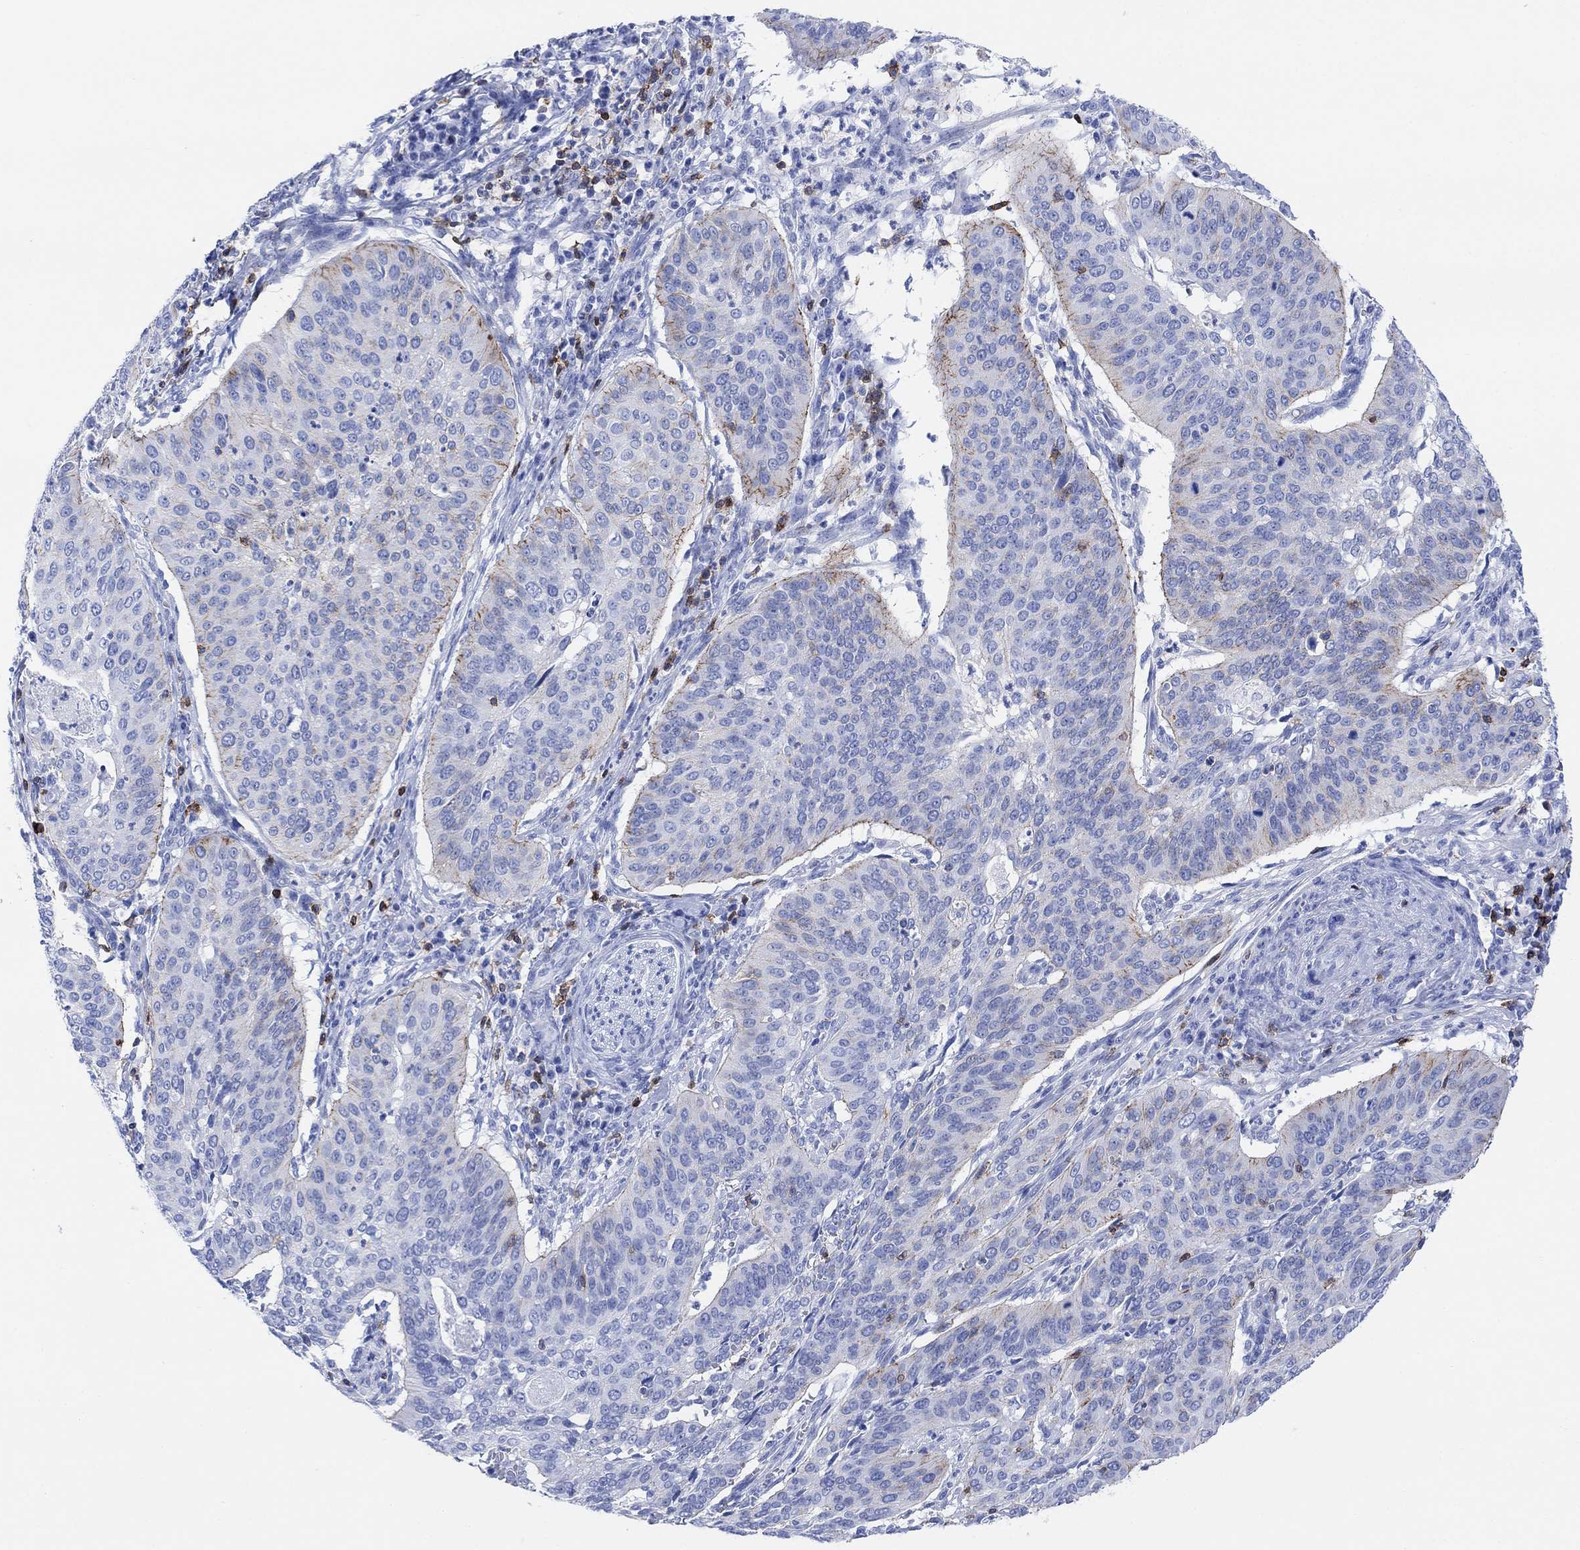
{"staining": {"intensity": "moderate", "quantity": "<25%", "location": "cytoplasmic/membranous"}, "tissue": "cervical cancer", "cell_type": "Tumor cells", "image_type": "cancer", "snomed": [{"axis": "morphology", "description": "Normal tissue, NOS"}, {"axis": "morphology", "description": "Squamous cell carcinoma, NOS"}, {"axis": "topography", "description": "Cervix"}], "caption": "An image of cervical cancer stained for a protein displays moderate cytoplasmic/membranous brown staining in tumor cells.", "gene": "GPR65", "patient": {"sex": "female", "age": 39}}